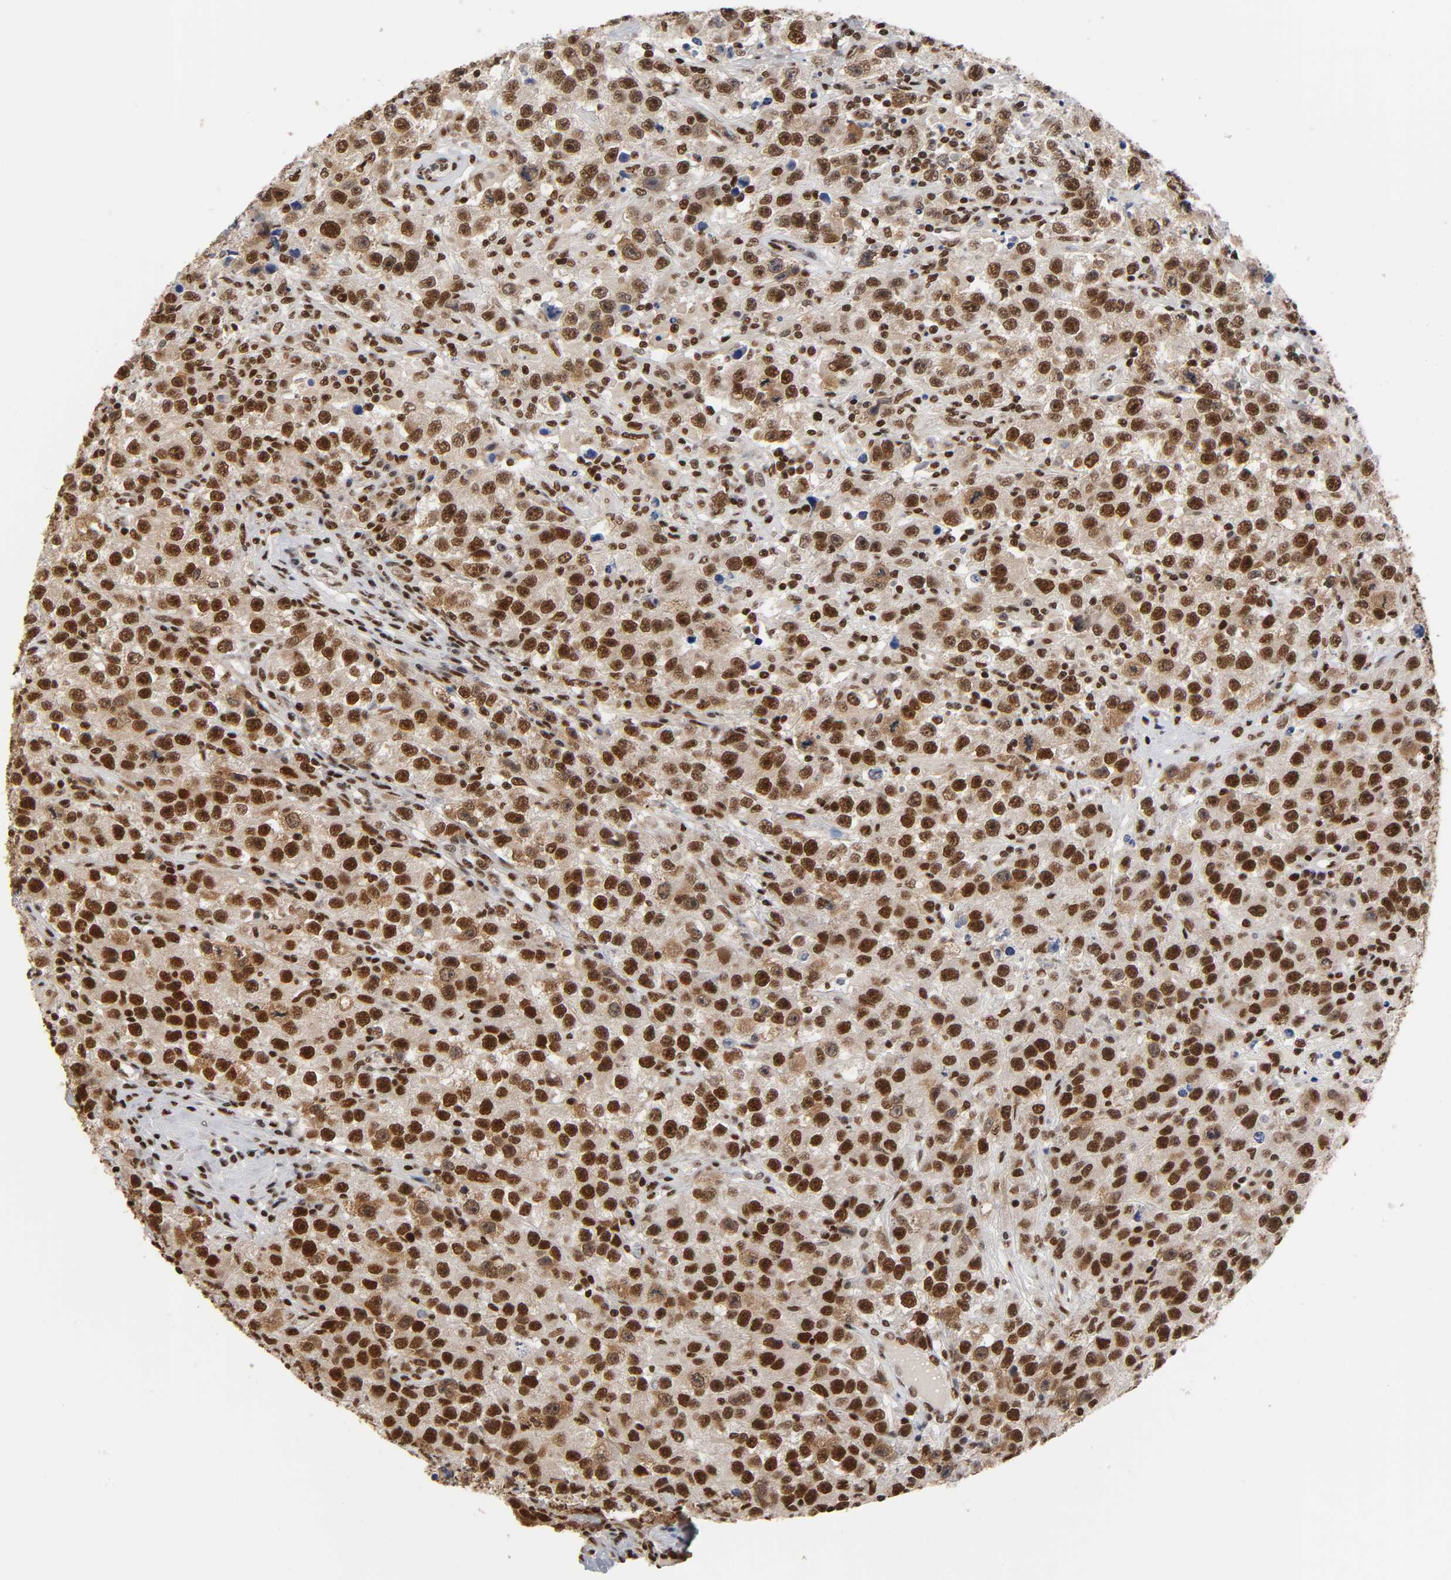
{"staining": {"intensity": "strong", "quantity": ">75%", "location": "cytoplasmic/membranous,nuclear"}, "tissue": "testis cancer", "cell_type": "Tumor cells", "image_type": "cancer", "snomed": [{"axis": "morphology", "description": "Seminoma, NOS"}, {"axis": "topography", "description": "Testis"}], "caption": "This image demonstrates immunohistochemistry (IHC) staining of testis cancer, with high strong cytoplasmic/membranous and nuclear positivity in approximately >75% of tumor cells.", "gene": "ILKAP", "patient": {"sex": "male", "age": 52}}